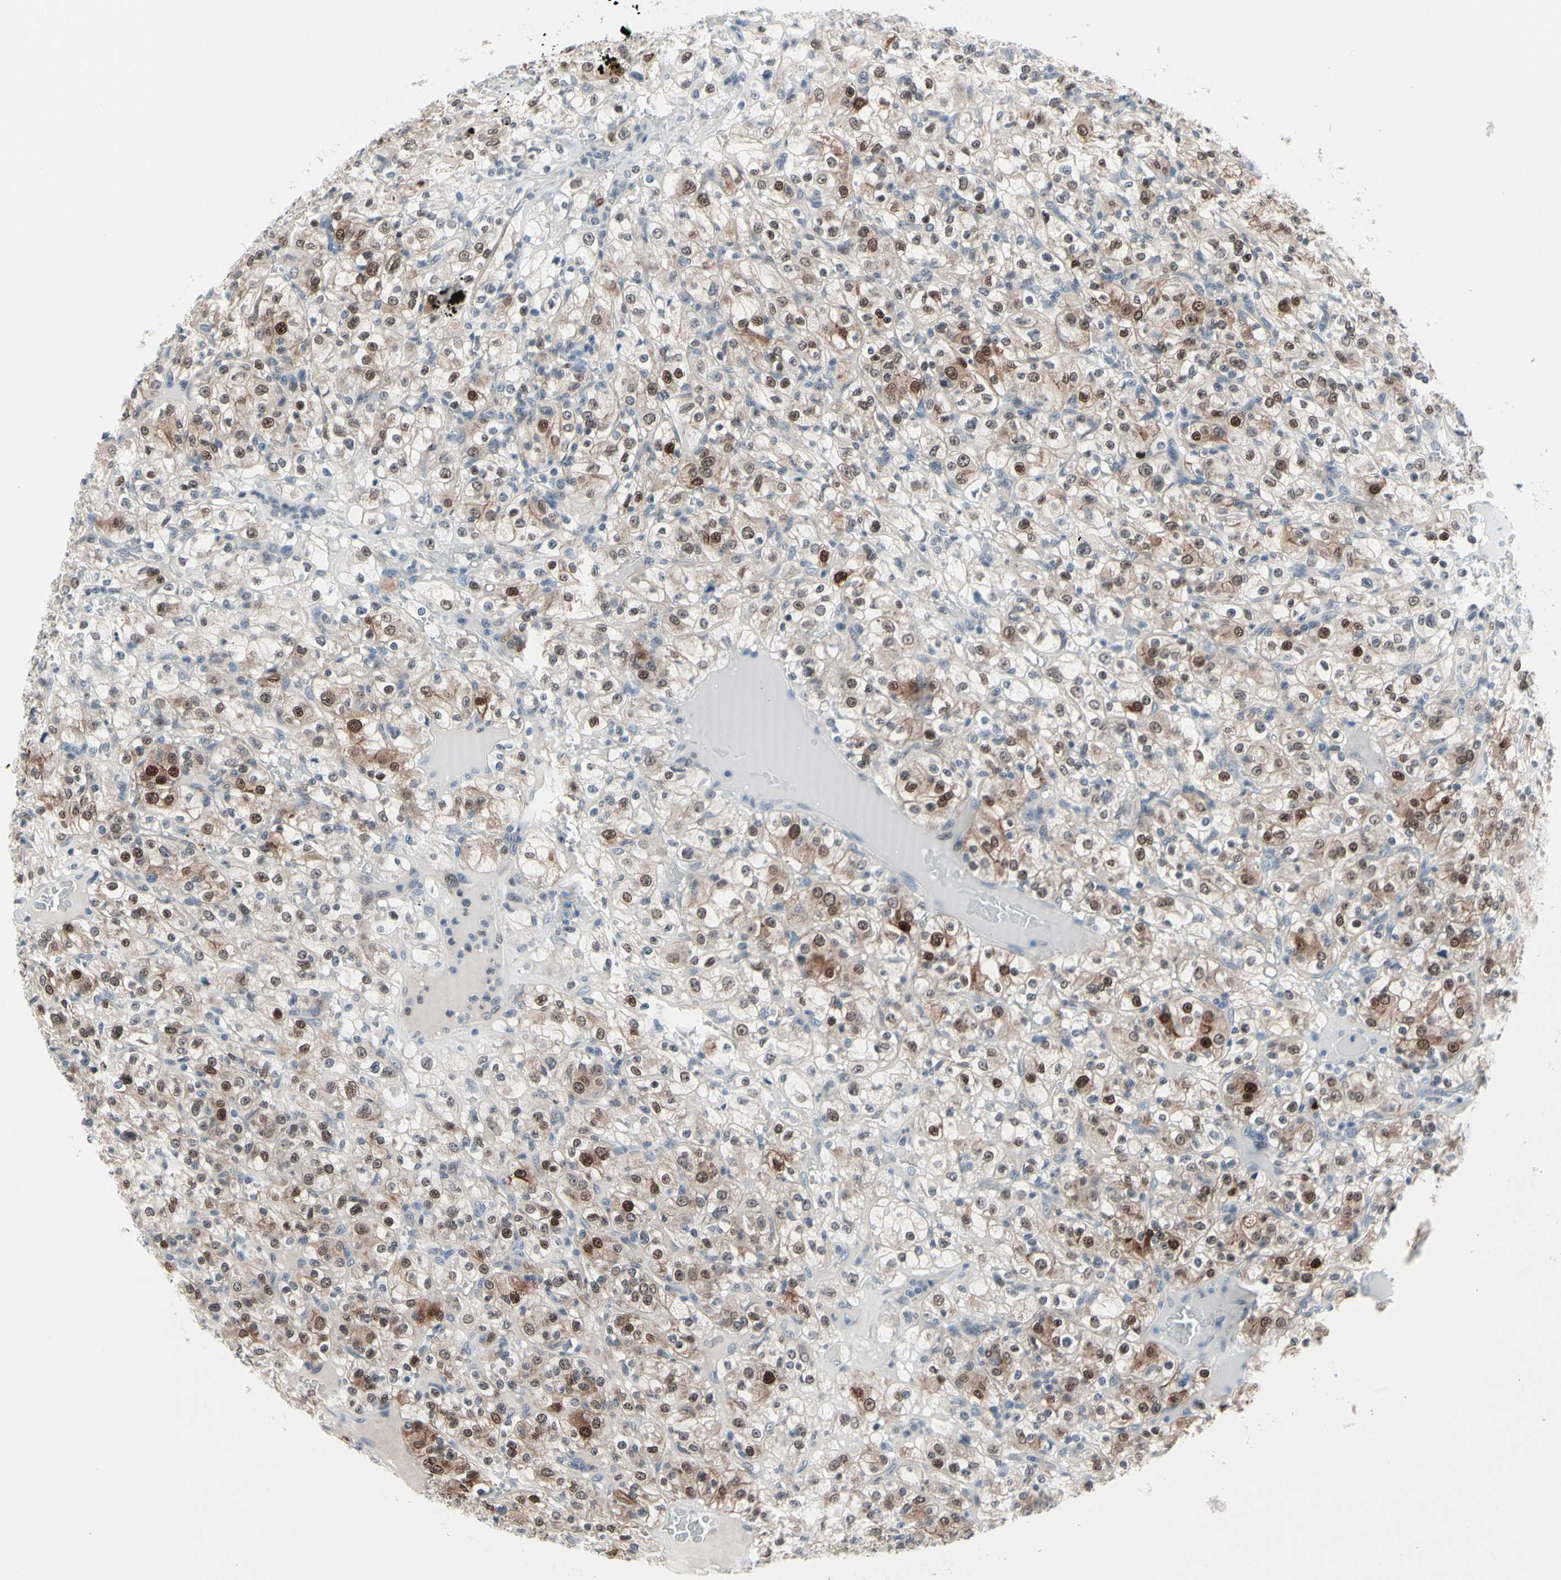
{"staining": {"intensity": "moderate", "quantity": "25%-75%", "location": "cytoplasmic/membranous,nuclear"}, "tissue": "renal cancer", "cell_type": "Tumor cells", "image_type": "cancer", "snomed": [{"axis": "morphology", "description": "Normal tissue, NOS"}, {"axis": "morphology", "description": "Adenocarcinoma, NOS"}, {"axis": "topography", "description": "Kidney"}], "caption": "Protein analysis of renal cancer (adenocarcinoma) tissue displays moderate cytoplasmic/membranous and nuclear expression in about 25%-75% of tumor cells. The staining was performed using DAB (3,3'-diaminobenzidine) to visualize the protein expression in brown, while the nuclei were stained in blue with hematoxylin (Magnification: 20x).", "gene": "TXN", "patient": {"sex": "female", "age": 72}}